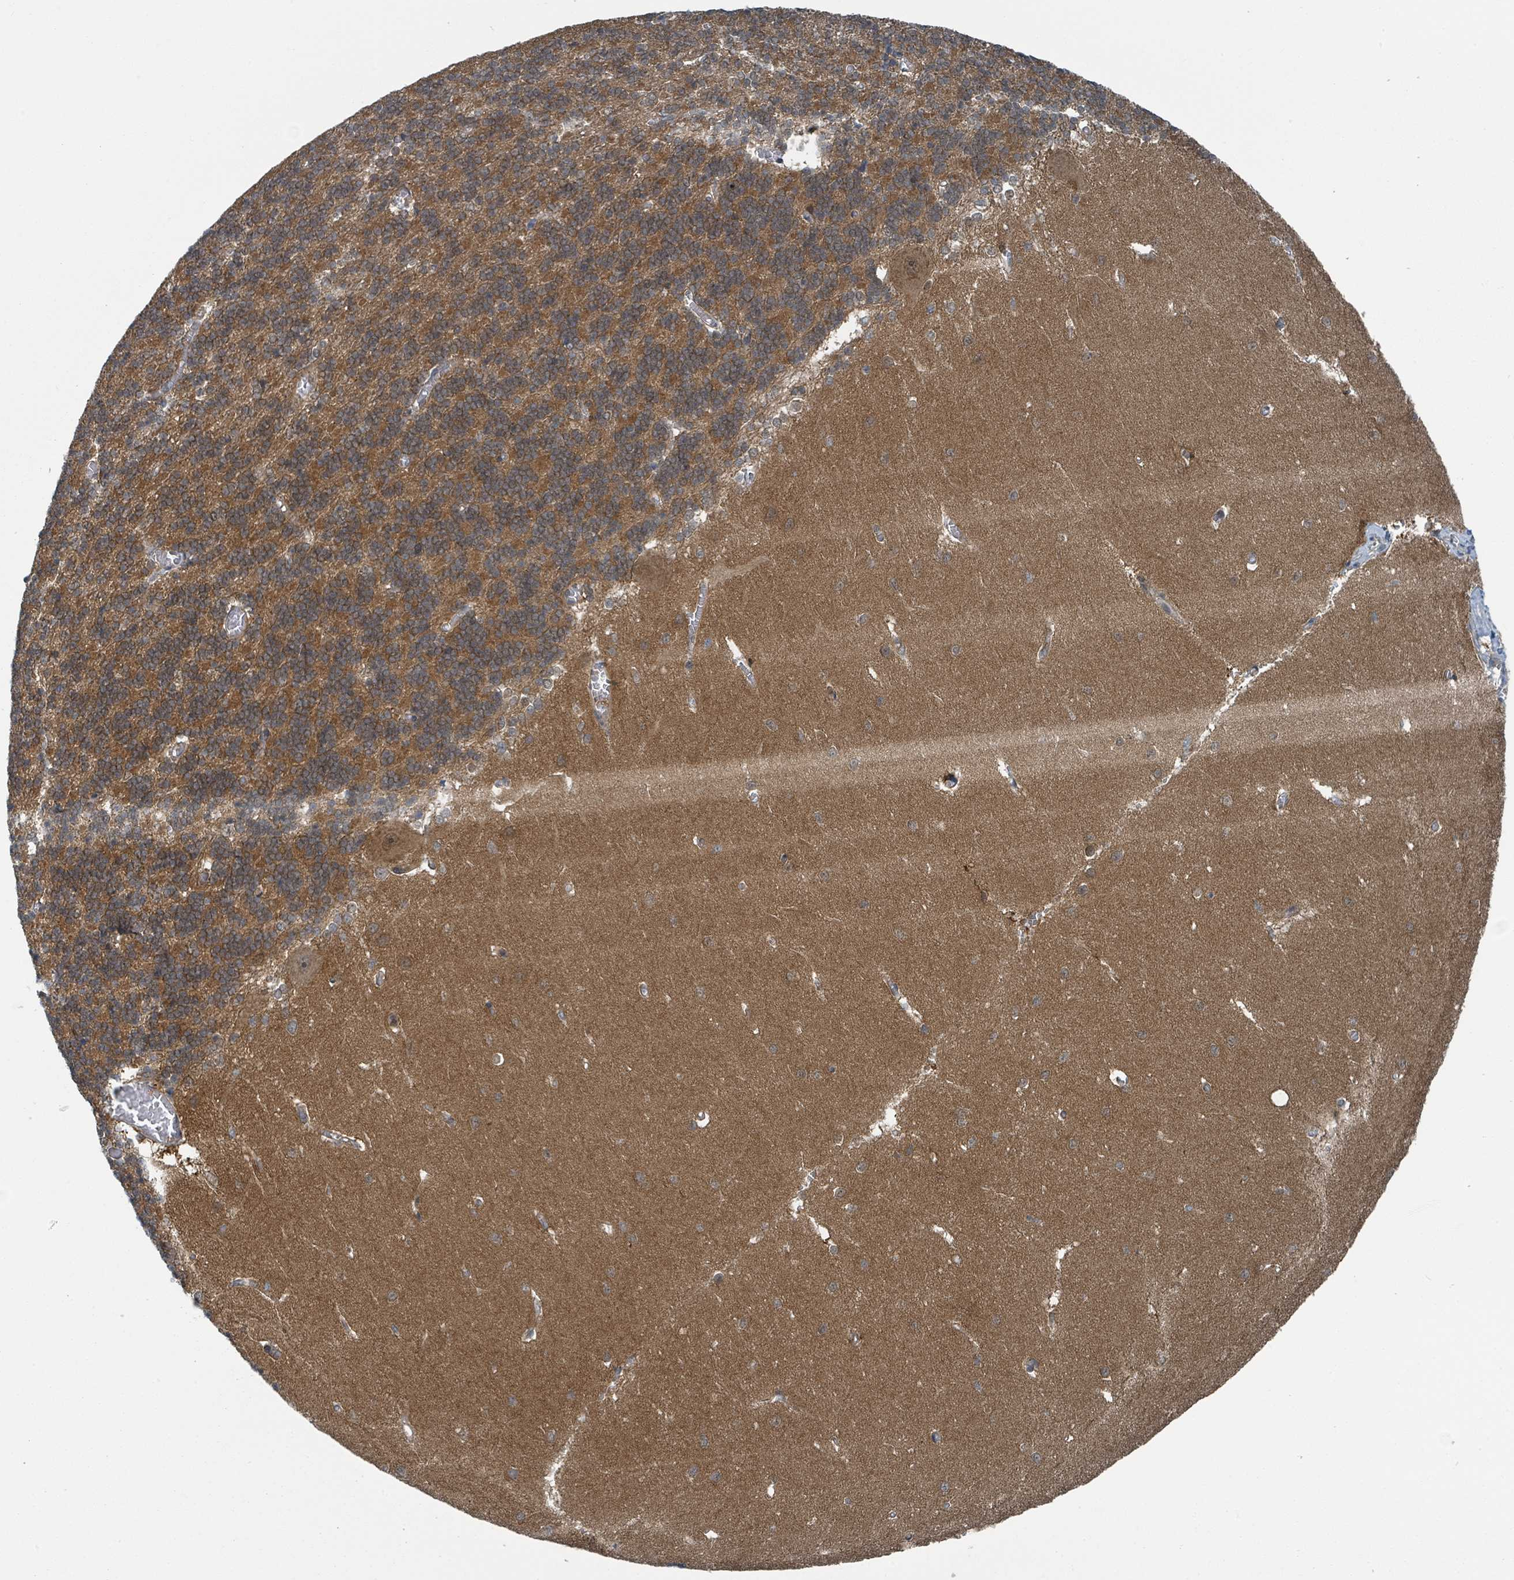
{"staining": {"intensity": "moderate", "quantity": ">75%", "location": "cytoplasmic/membranous"}, "tissue": "cerebellum", "cell_type": "Cells in granular layer", "image_type": "normal", "snomed": [{"axis": "morphology", "description": "Normal tissue, NOS"}, {"axis": "topography", "description": "Cerebellum"}], "caption": "The image shows staining of unremarkable cerebellum, revealing moderate cytoplasmic/membranous protein expression (brown color) within cells in granular layer.", "gene": "GOLGA7B", "patient": {"sex": "male", "age": 37}}